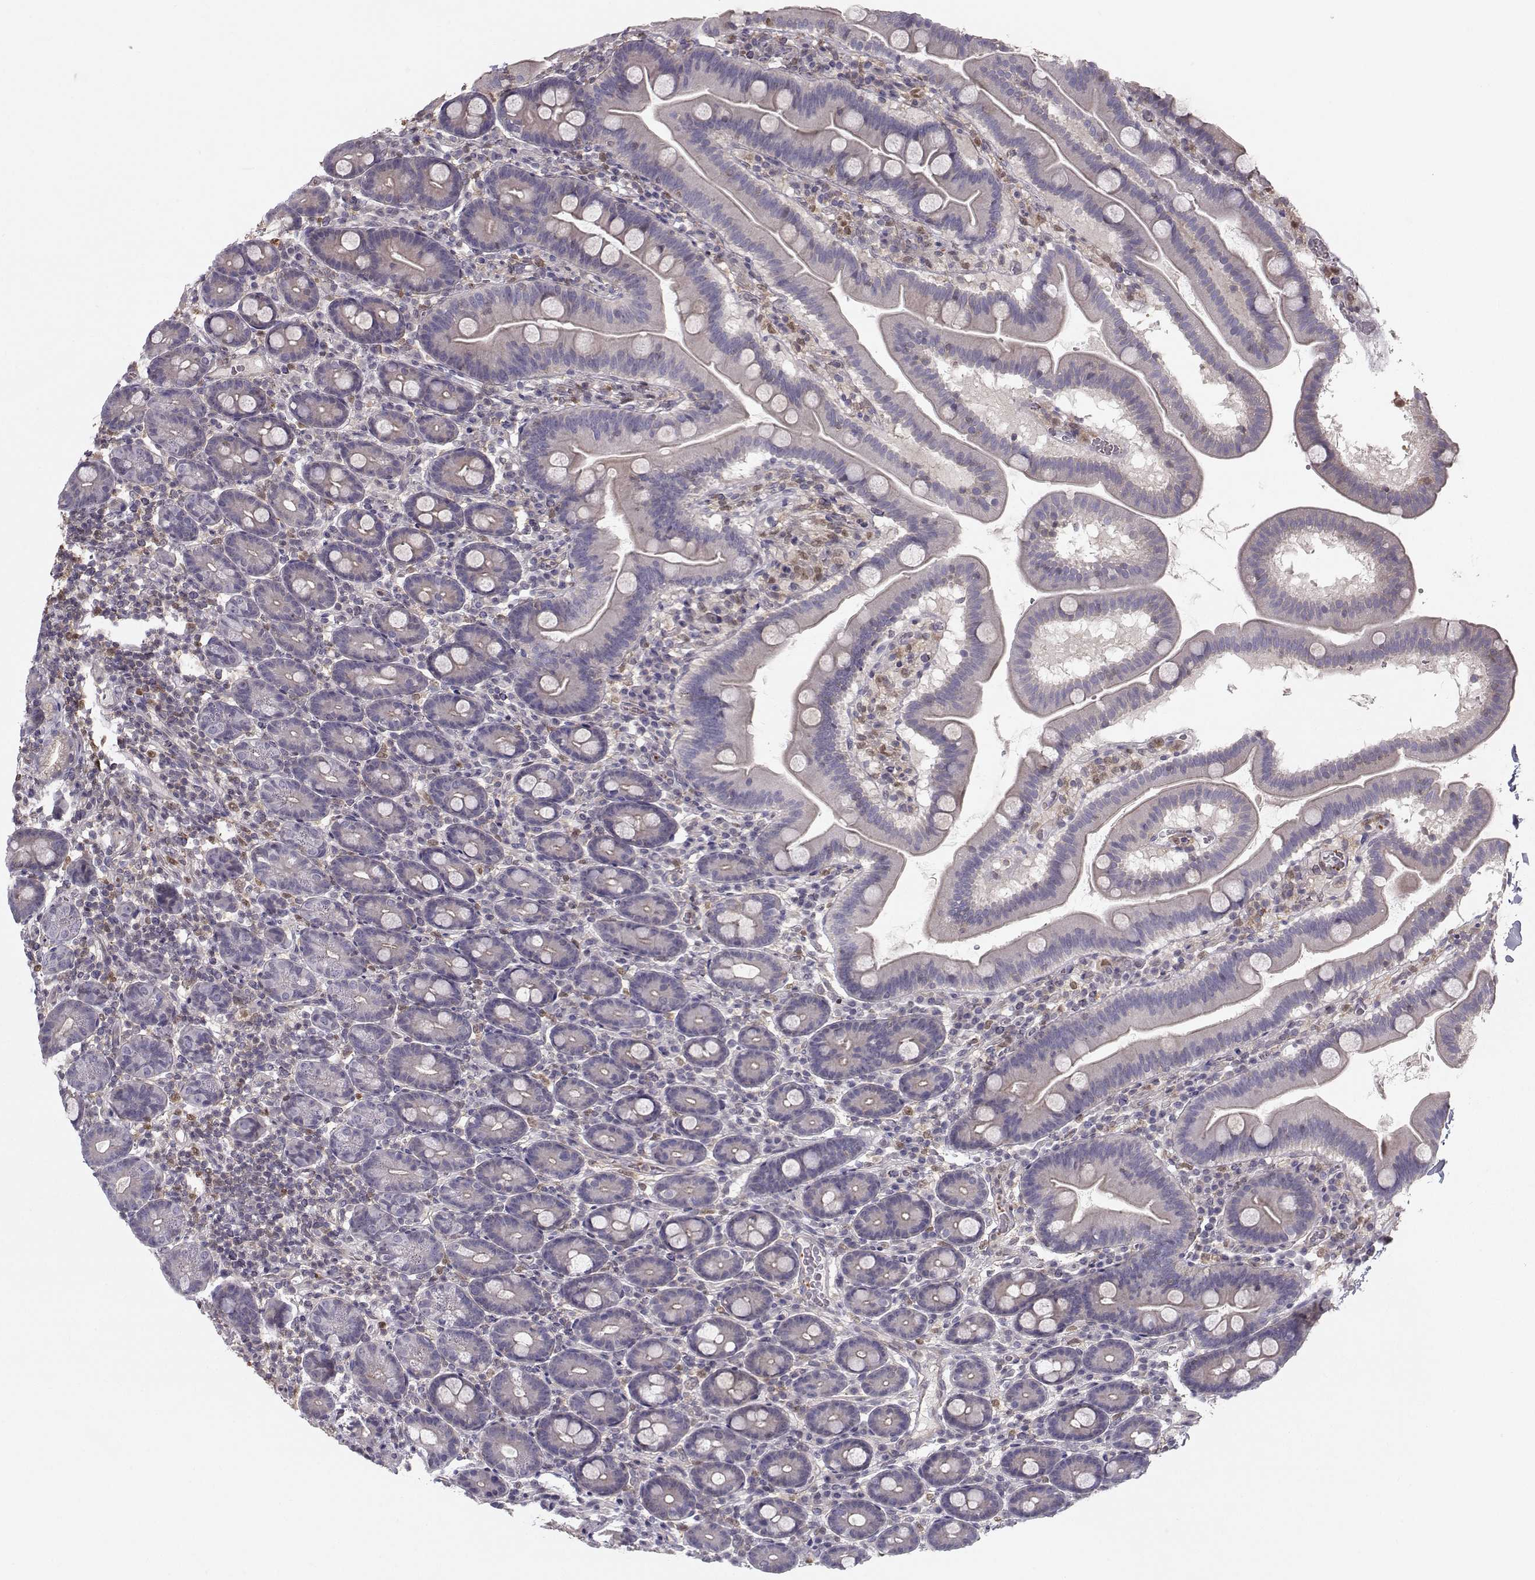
{"staining": {"intensity": "negative", "quantity": "none", "location": "none"}, "tissue": "duodenum", "cell_type": "Glandular cells", "image_type": "normal", "snomed": [{"axis": "morphology", "description": "Normal tissue, NOS"}, {"axis": "topography", "description": "Duodenum"}], "caption": "DAB immunohistochemical staining of normal duodenum reveals no significant staining in glandular cells. (Immunohistochemistry (ihc), brightfield microscopy, high magnification).", "gene": "ASB16", "patient": {"sex": "male", "age": 59}}